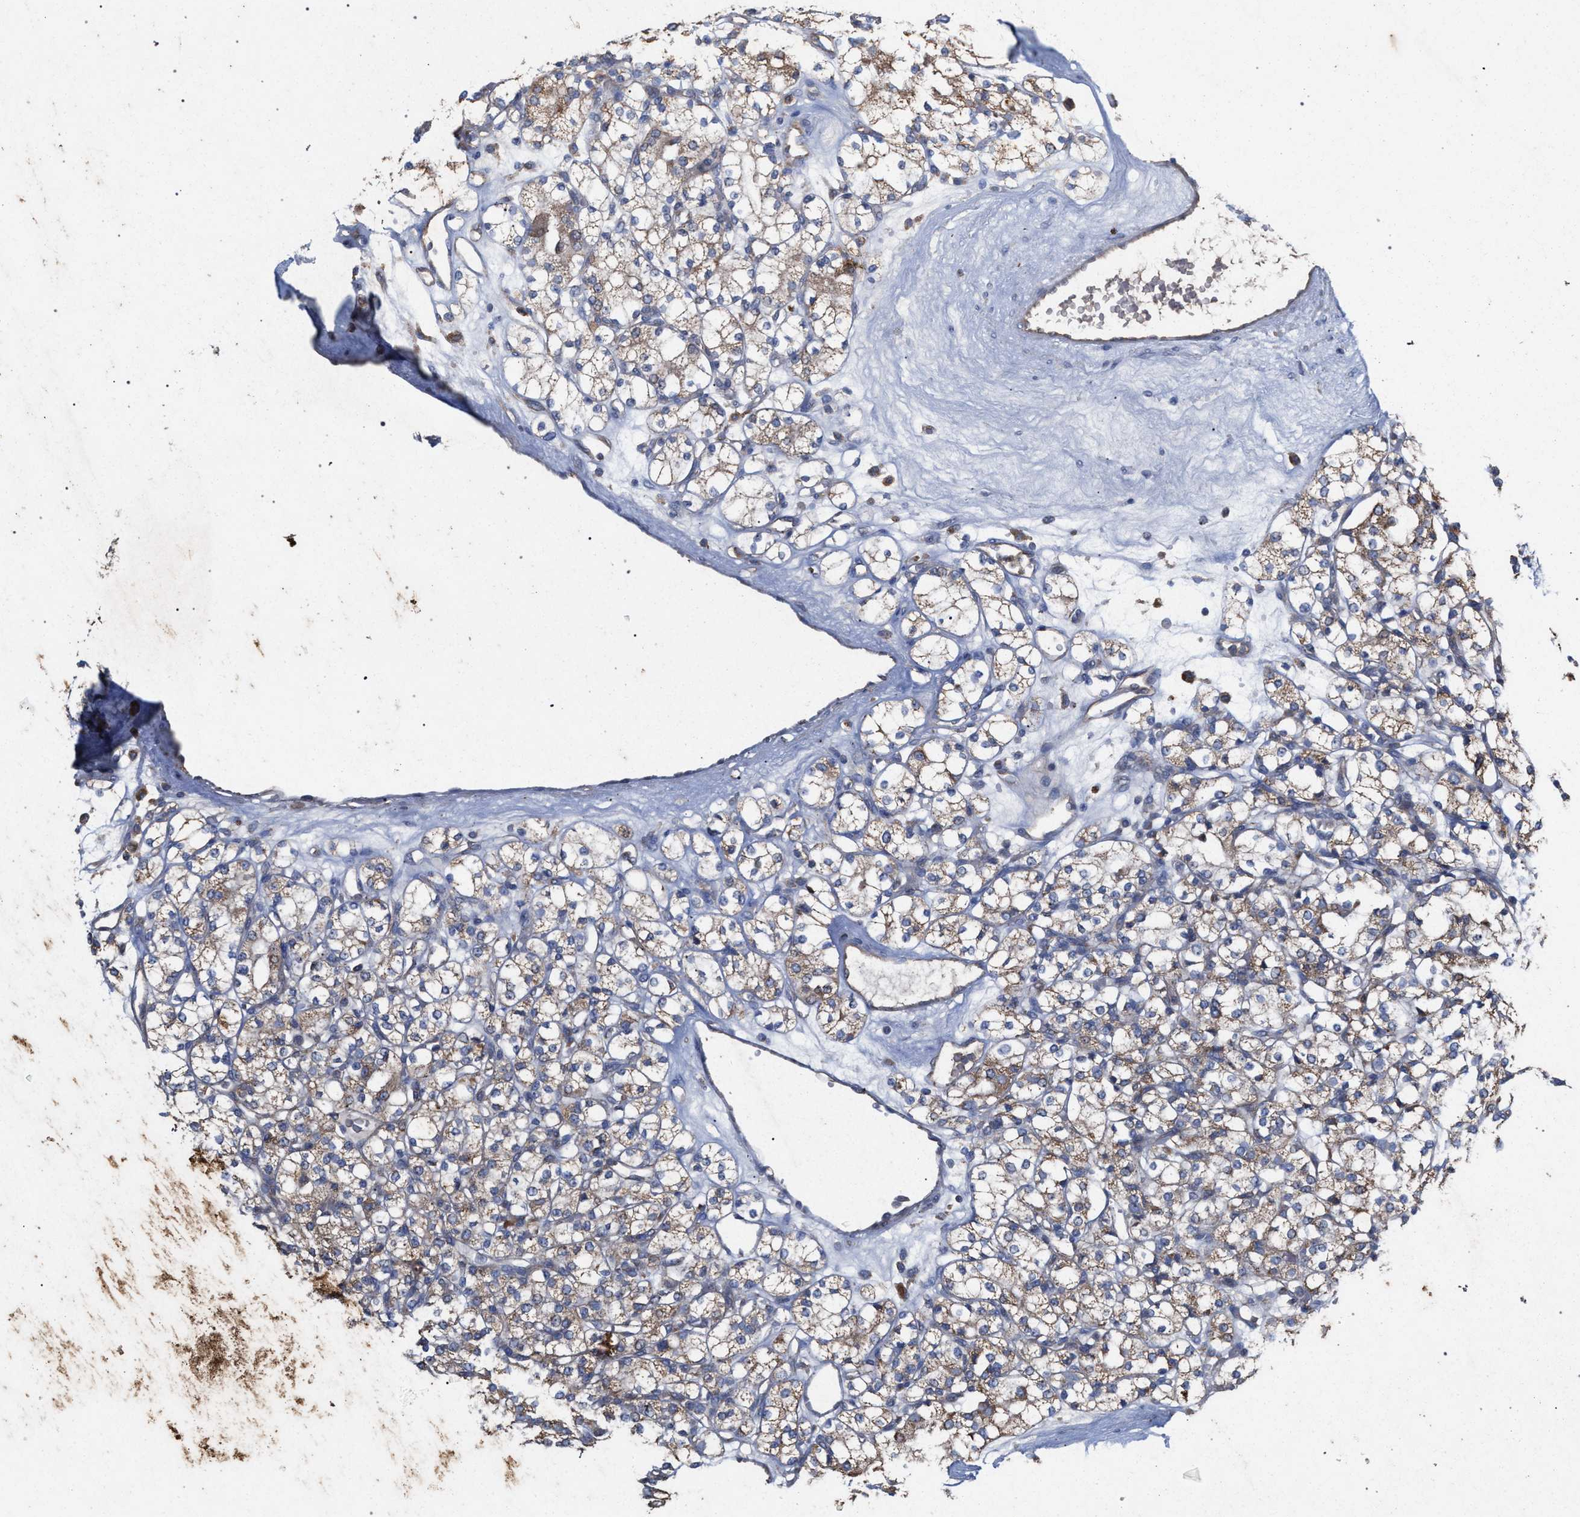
{"staining": {"intensity": "weak", "quantity": ">75%", "location": "cytoplasmic/membranous"}, "tissue": "renal cancer", "cell_type": "Tumor cells", "image_type": "cancer", "snomed": [{"axis": "morphology", "description": "Adenocarcinoma, NOS"}, {"axis": "topography", "description": "Kidney"}], "caption": "A high-resolution histopathology image shows IHC staining of renal adenocarcinoma, which demonstrates weak cytoplasmic/membranous expression in about >75% of tumor cells. The staining was performed using DAB (3,3'-diaminobenzidine), with brown indicating positive protein expression. Nuclei are stained blue with hematoxylin.", "gene": "BCL2L12", "patient": {"sex": "male", "age": 77}}